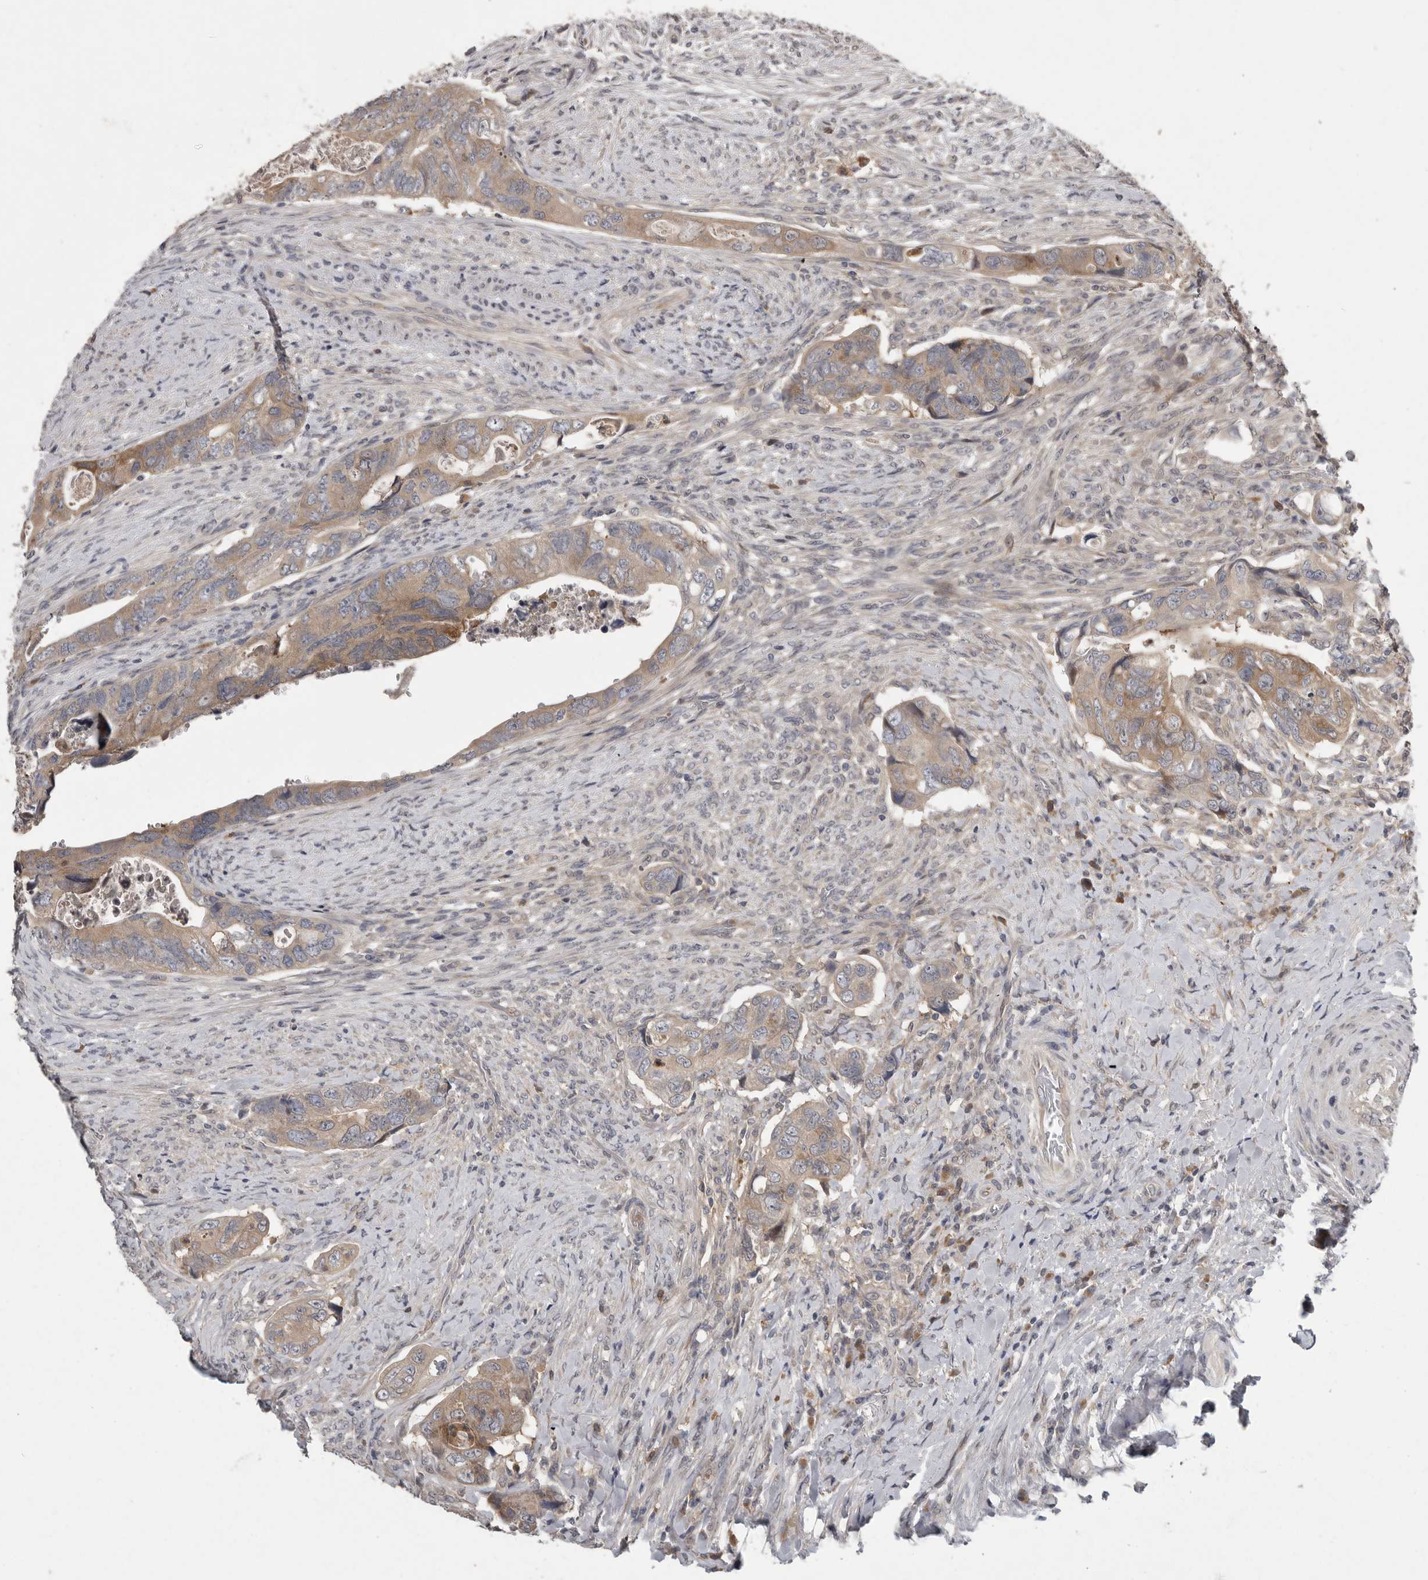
{"staining": {"intensity": "weak", "quantity": ">75%", "location": "cytoplasmic/membranous"}, "tissue": "colorectal cancer", "cell_type": "Tumor cells", "image_type": "cancer", "snomed": [{"axis": "morphology", "description": "Adenocarcinoma, NOS"}, {"axis": "topography", "description": "Rectum"}], "caption": "Weak cytoplasmic/membranous expression is present in approximately >75% of tumor cells in colorectal cancer (adenocarcinoma).", "gene": "RALGPS2", "patient": {"sex": "male", "age": 63}}